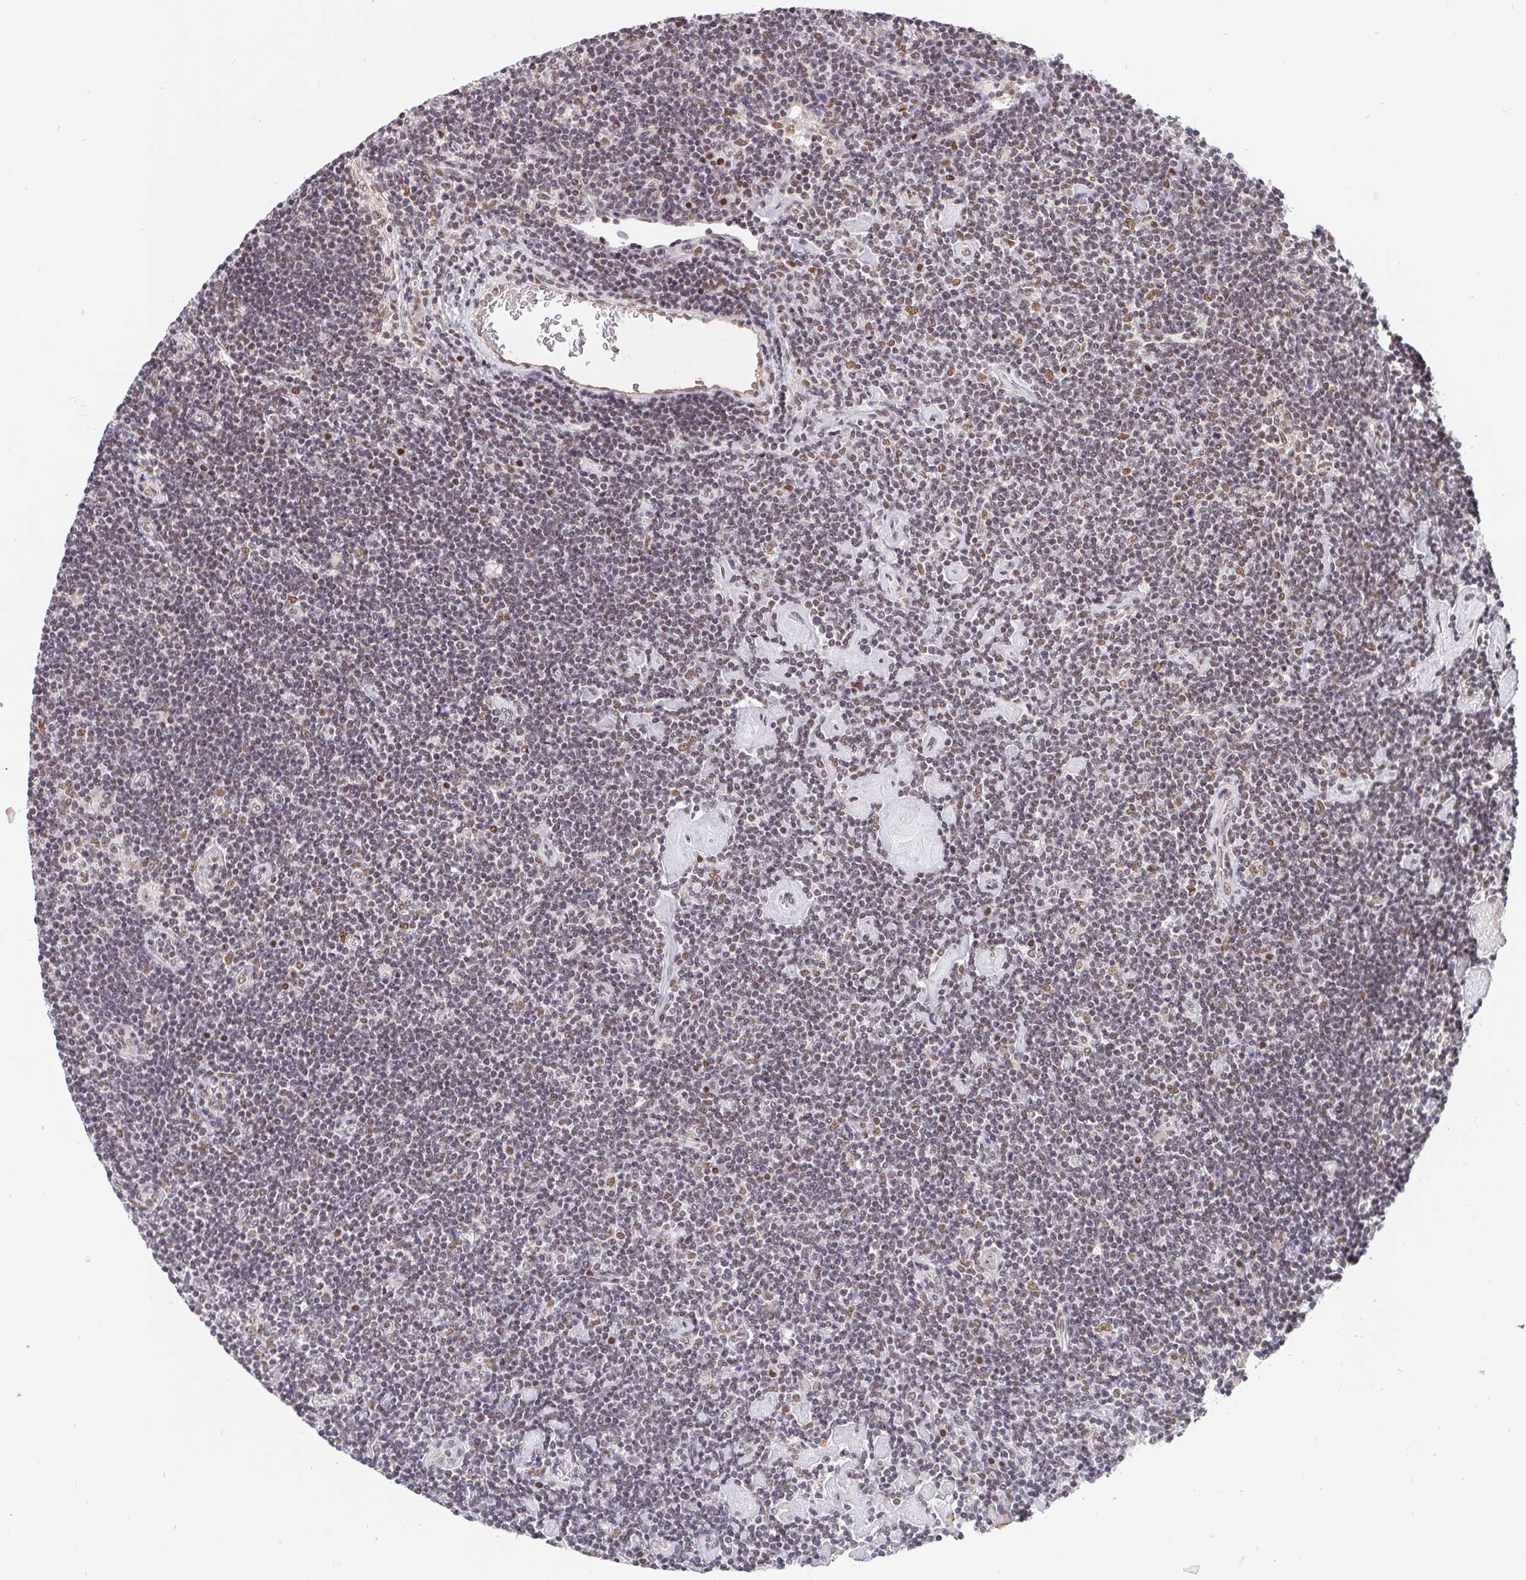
{"staining": {"intensity": "weak", "quantity": ">75%", "location": "nuclear"}, "tissue": "lymphoma", "cell_type": "Tumor cells", "image_type": "cancer", "snomed": [{"axis": "morphology", "description": "Hodgkin's disease, NOS"}, {"axis": "topography", "description": "Lymph node"}], "caption": "Weak nuclear protein staining is appreciated in about >75% of tumor cells in lymphoma.", "gene": "POU2F1", "patient": {"sex": "male", "age": 40}}